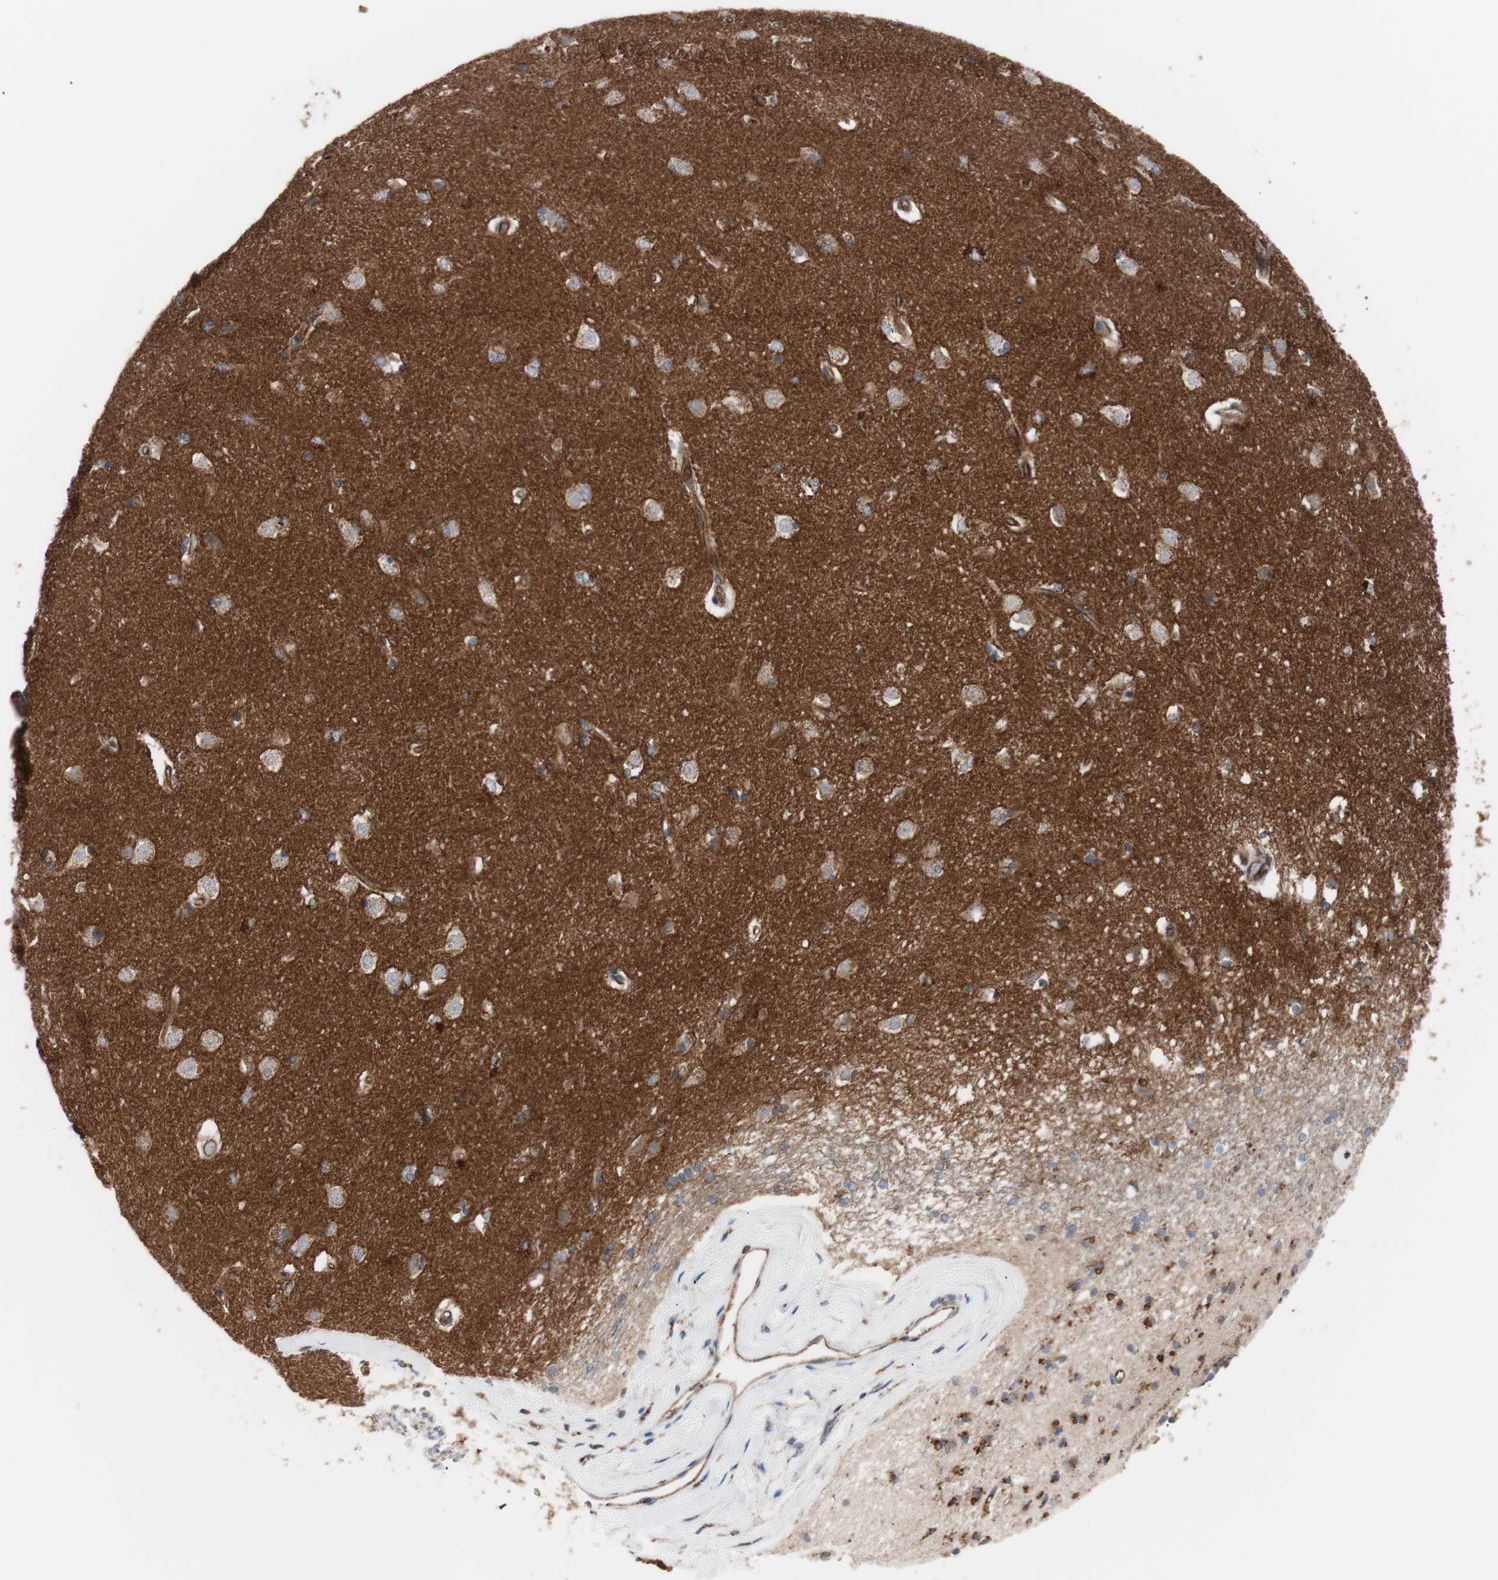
{"staining": {"intensity": "strong", "quantity": ">75%", "location": "cytoplasmic/membranous"}, "tissue": "caudate", "cell_type": "Glial cells", "image_type": "normal", "snomed": [{"axis": "morphology", "description": "Normal tissue, NOS"}, {"axis": "topography", "description": "Lateral ventricle wall"}], "caption": "Immunohistochemical staining of unremarkable caudate shows high levels of strong cytoplasmic/membranous expression in about >75% of glial cells.", "gene": "FLOT2", "patient": {"sex": "female", "age": 19}}